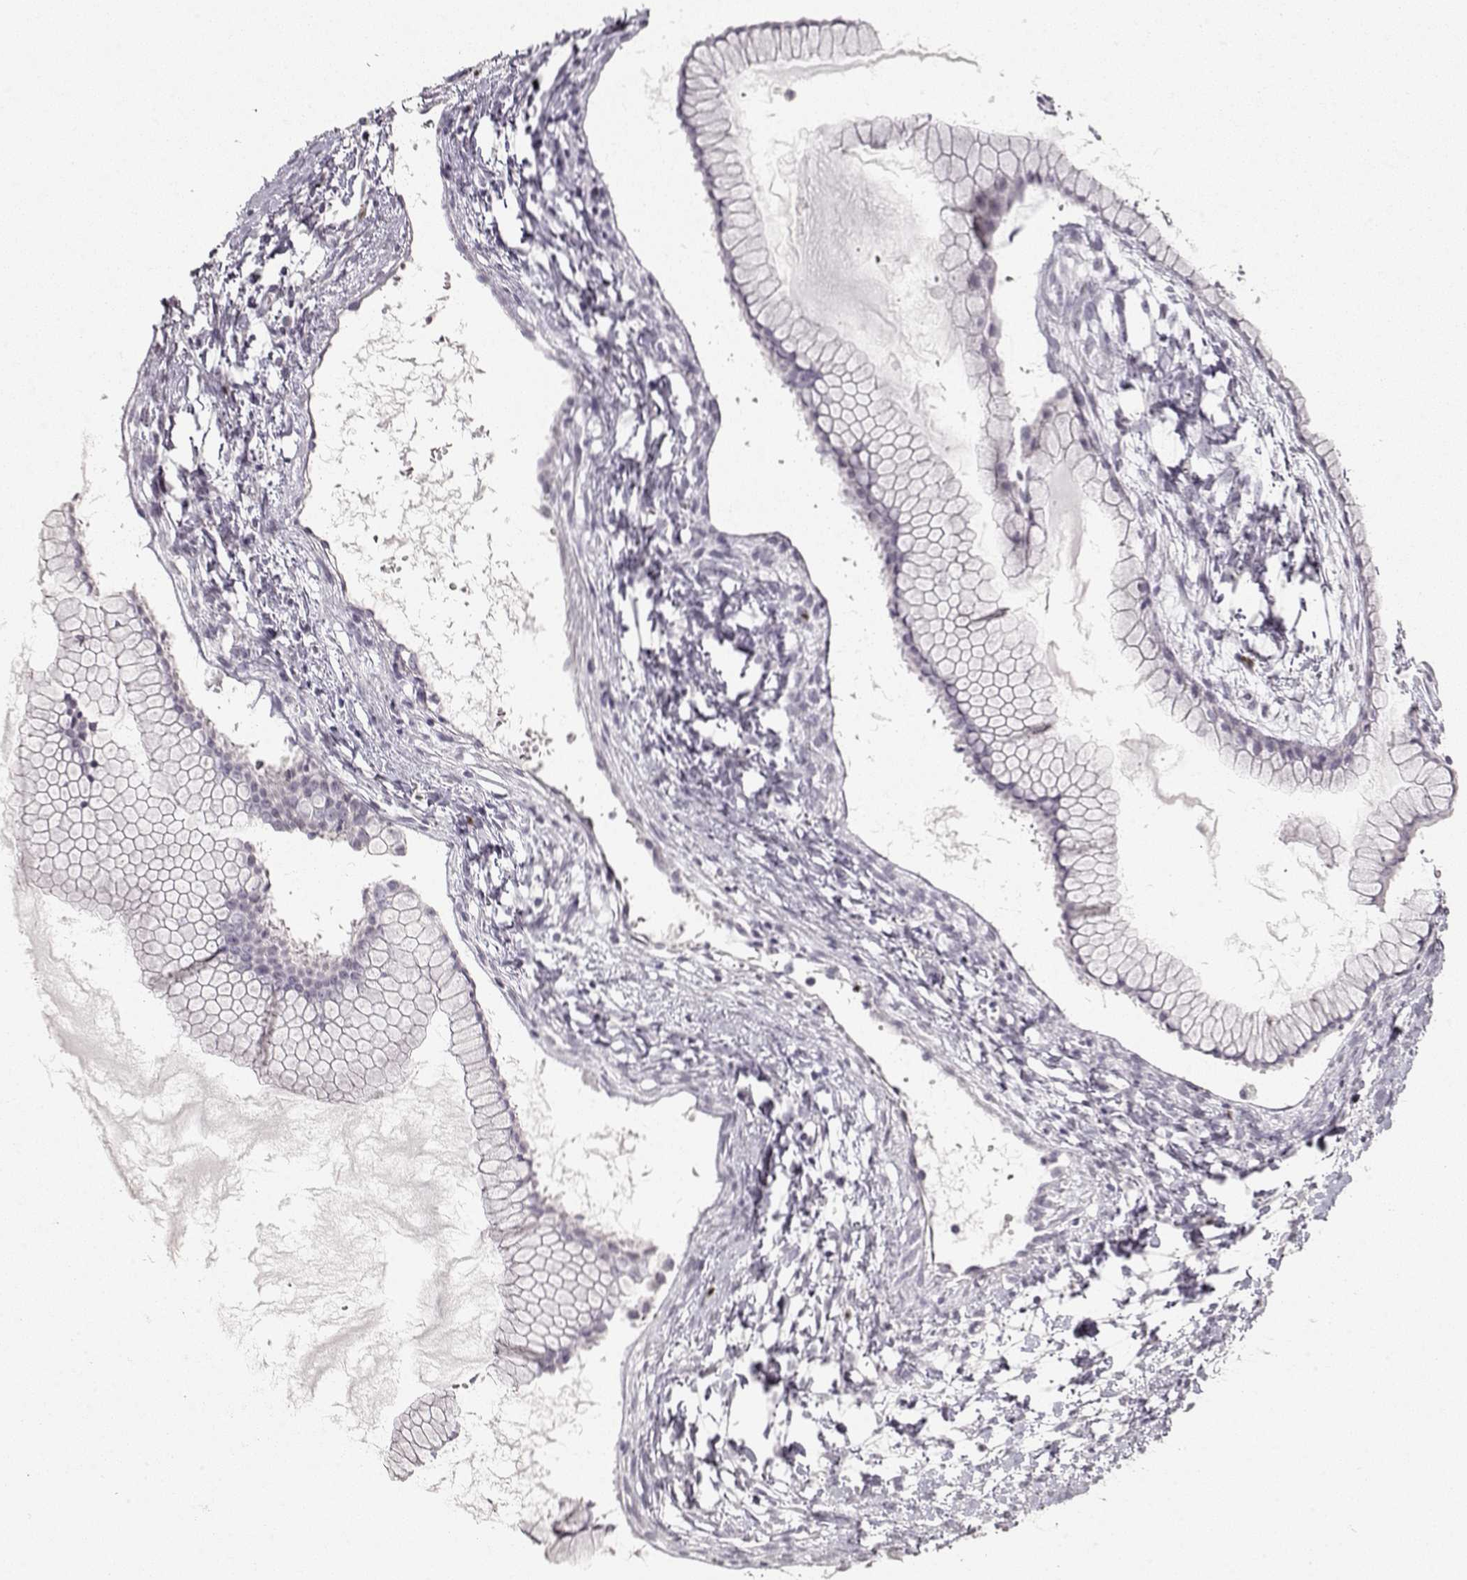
{"staining": {"intensity": "negative", "quantity": "none", "location": "none"}, "tissue": "ovarian cancer", "cell_type": "Tumor cells", "image_type": "cancer", "snomed": [{"axis": "morphology", "description": "Cystadenocarcinoma, mucinous, NOS"}, {"axis": "topography", "description": "Ovary"}], "caption": "The image demonstrates no staining of tumor cells in ovarian cancer.", "gene": "S100B", "patient": {"sex": "female", "age": 41}}